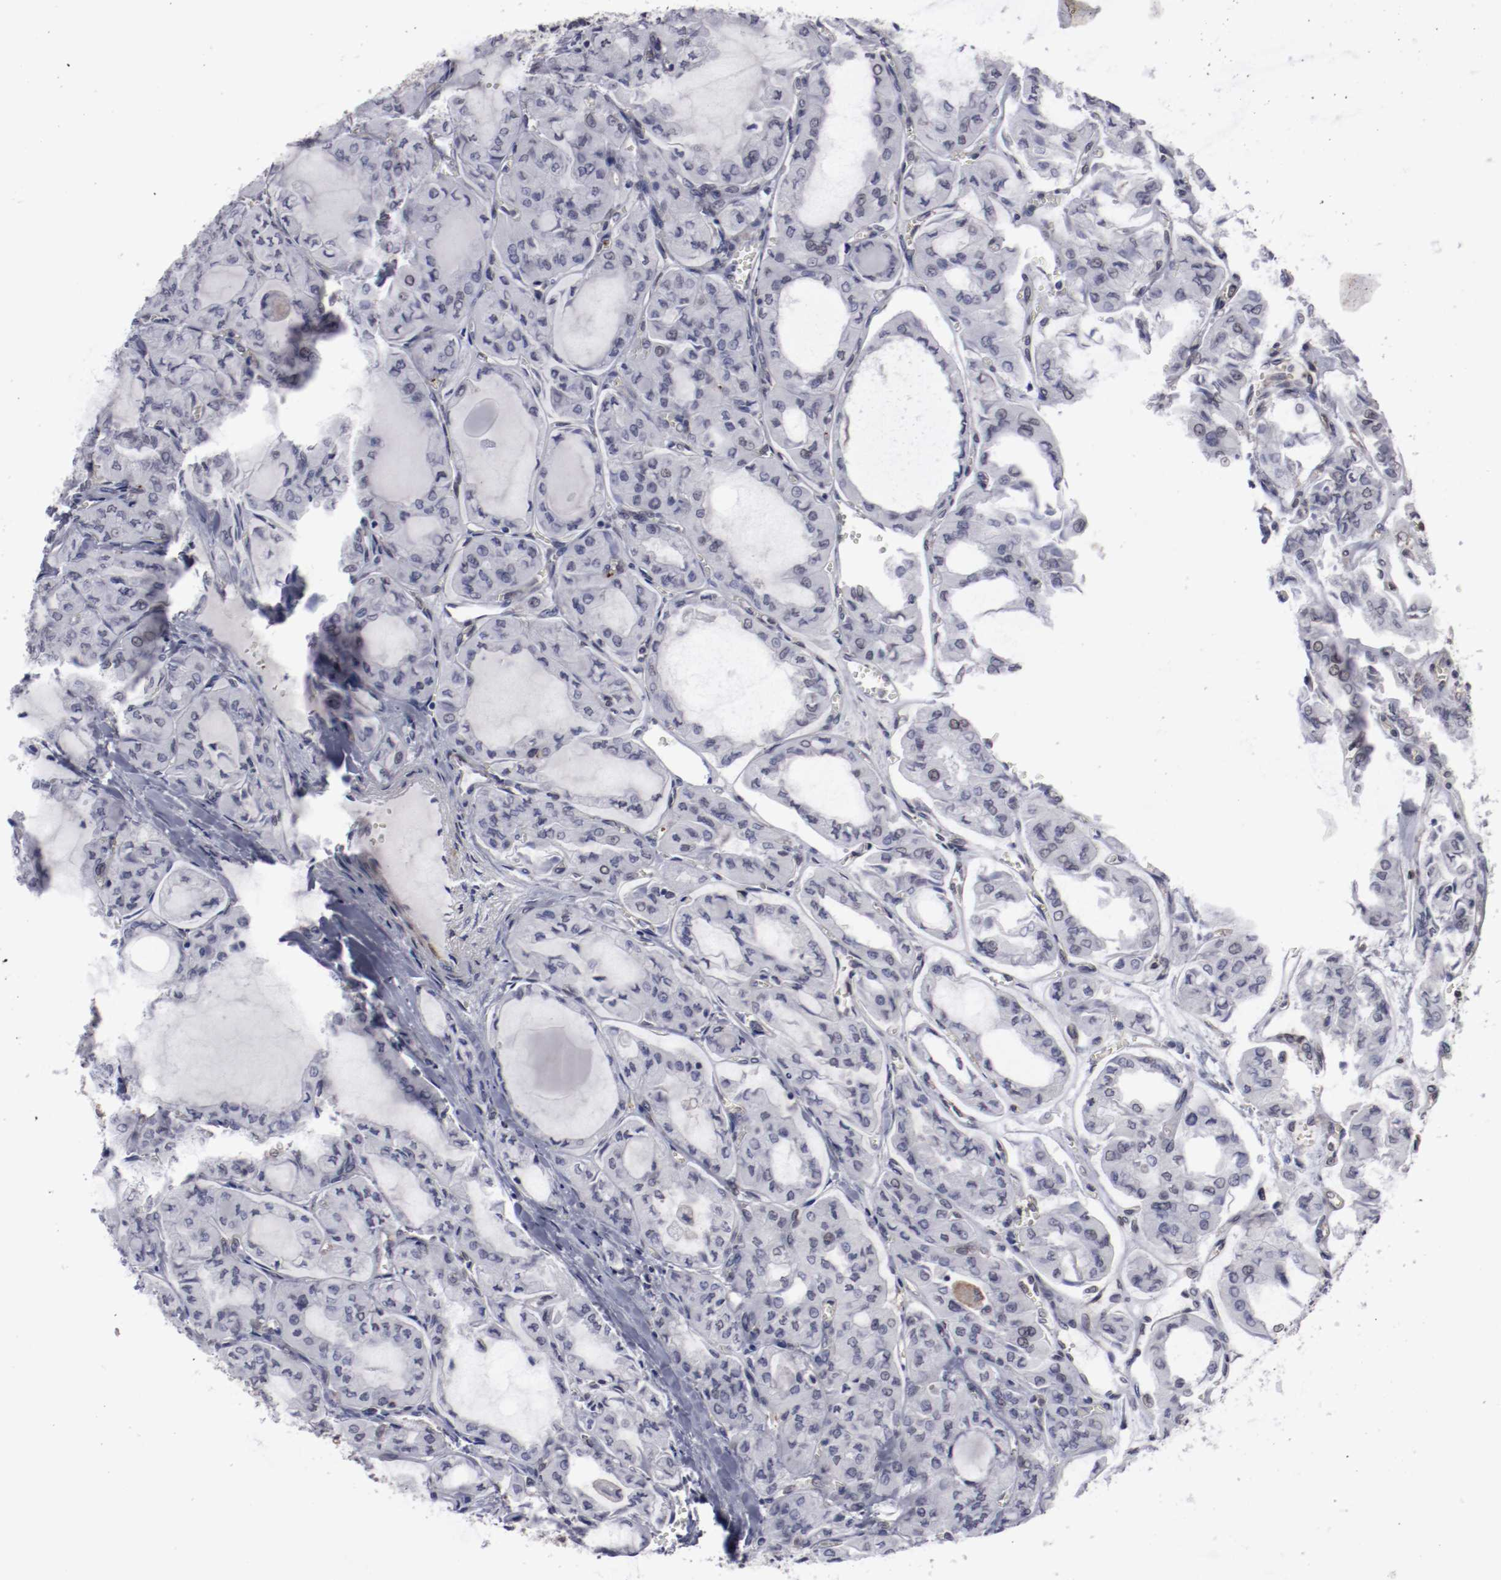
{"staining": {"intensity": "negative", "quantity": "none", "location": "none"}, "tissue": "thyroid cancer", "cell_type": "Tumor cells", "image_type": "cancer", "snomed": [{"axis": "morphology", "description": "Papillary adenocarcinoma, NOS"}, {"axis": "topography", "description": "Thyroid gland"}], "caption": "Immunohistochemistry photomicrograph of neoplastic tissue: papillary adenocarcinoma (thyroid) stained with DAB exhibits no significant protein expression in tumor cells.", "gene": "LEF1", "patient": {"sex": "male", "age": 20}}